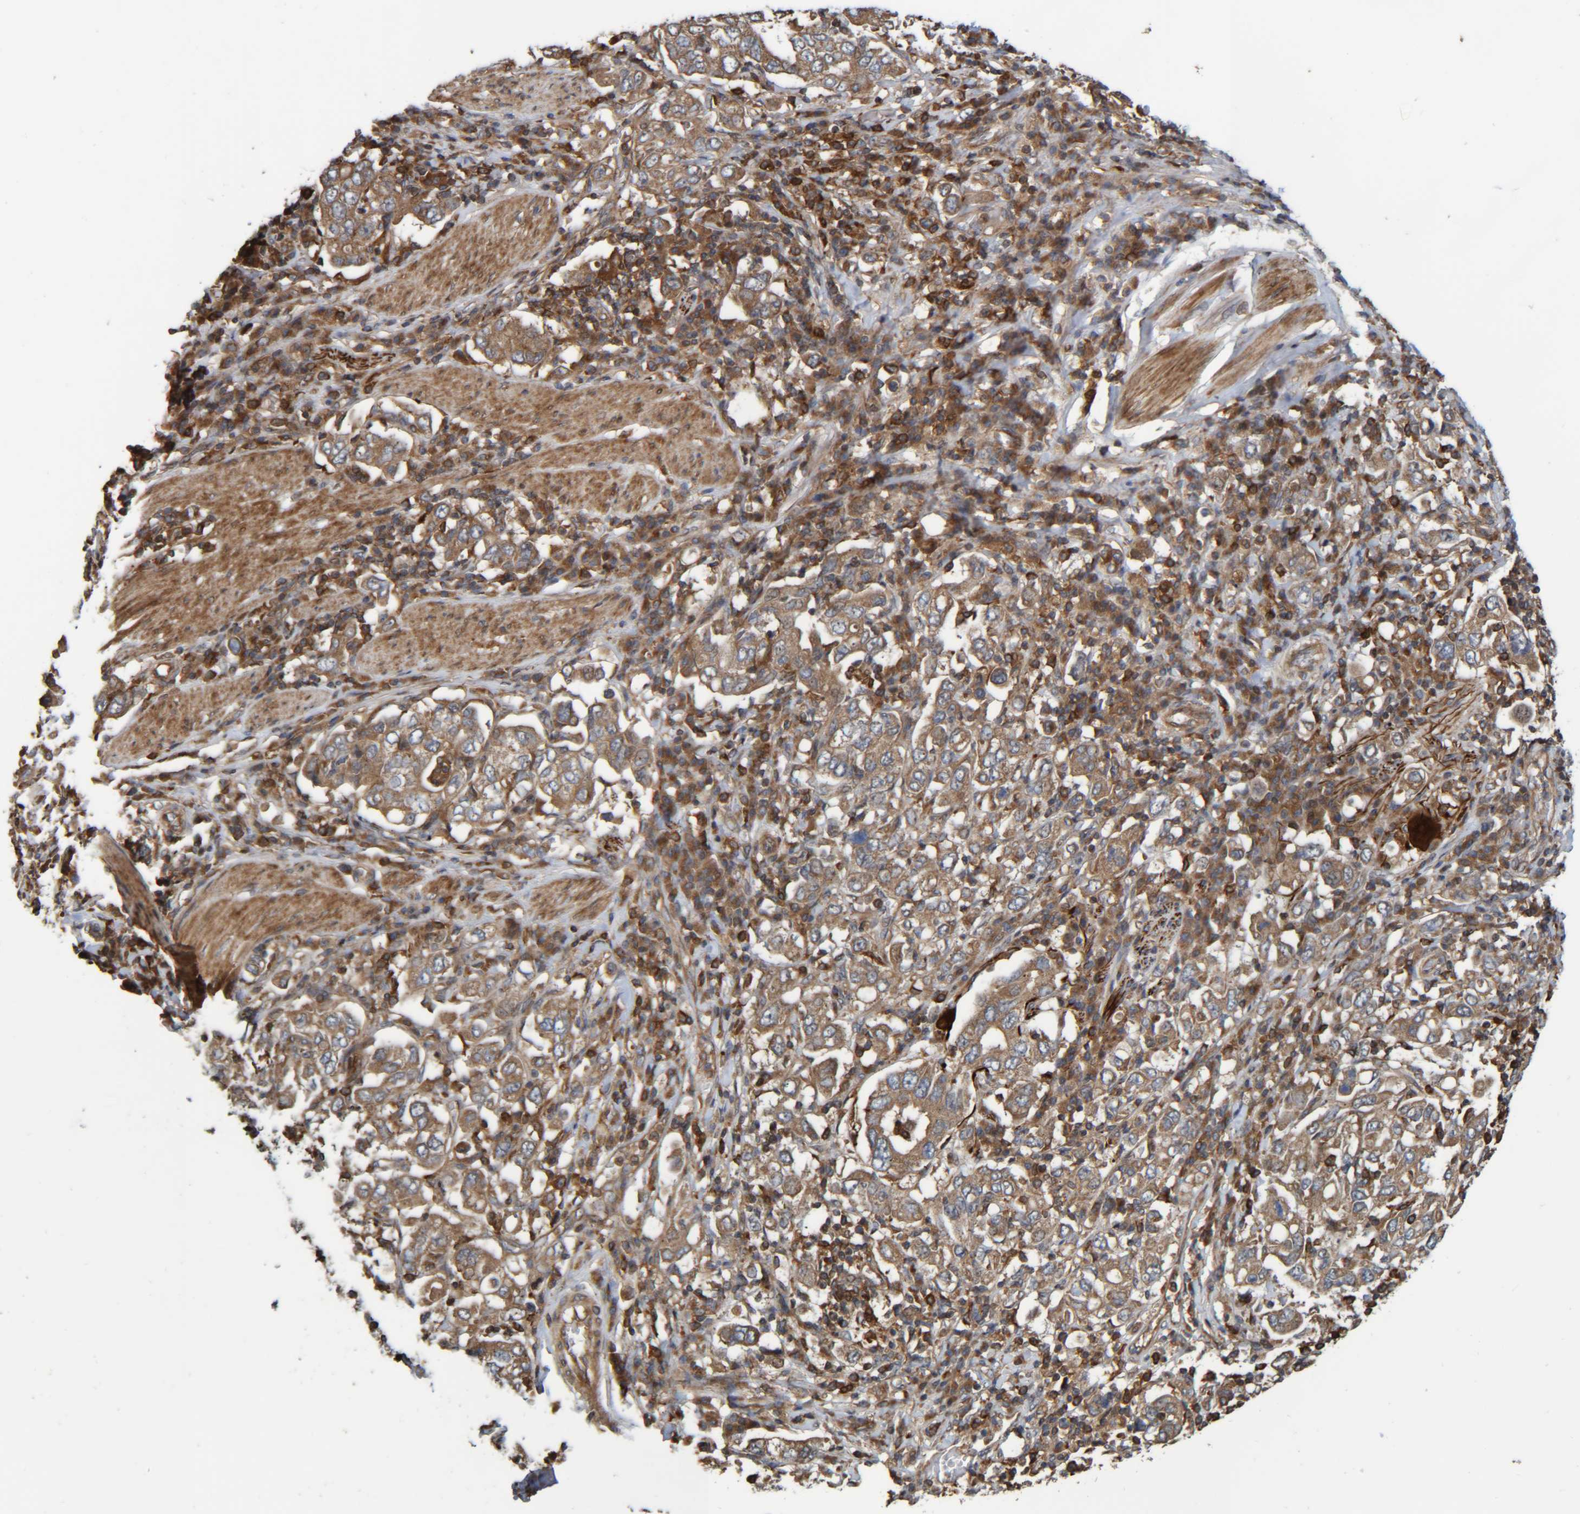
{"staining": {"intensity": "moderate", "quantity": ">75%", "location": "cytoplasmic/membranous"}, "tissue": "stomach cancer", "cell_type": "Tumor cells", "image_type": "cancer", "snomed": [{"axis": "morphology", "description": "Adenocarcinoma, NOS"}, {"axis": "topography", "description": "Stomach, upper"}], "caption": "Stomach cancer stained with IHC demonstrates moderate cytoplasmic/membranous positivity in approximately >75% of tumor cells. The staining is performed using DAB (3,3'-diaminobenzidine) brown chromogen to label protein expression. The nuclei are counter-stained blue using hematoxylin.", "gene": "CCDC57", "patient": {"sex": "male", "age": 62}}